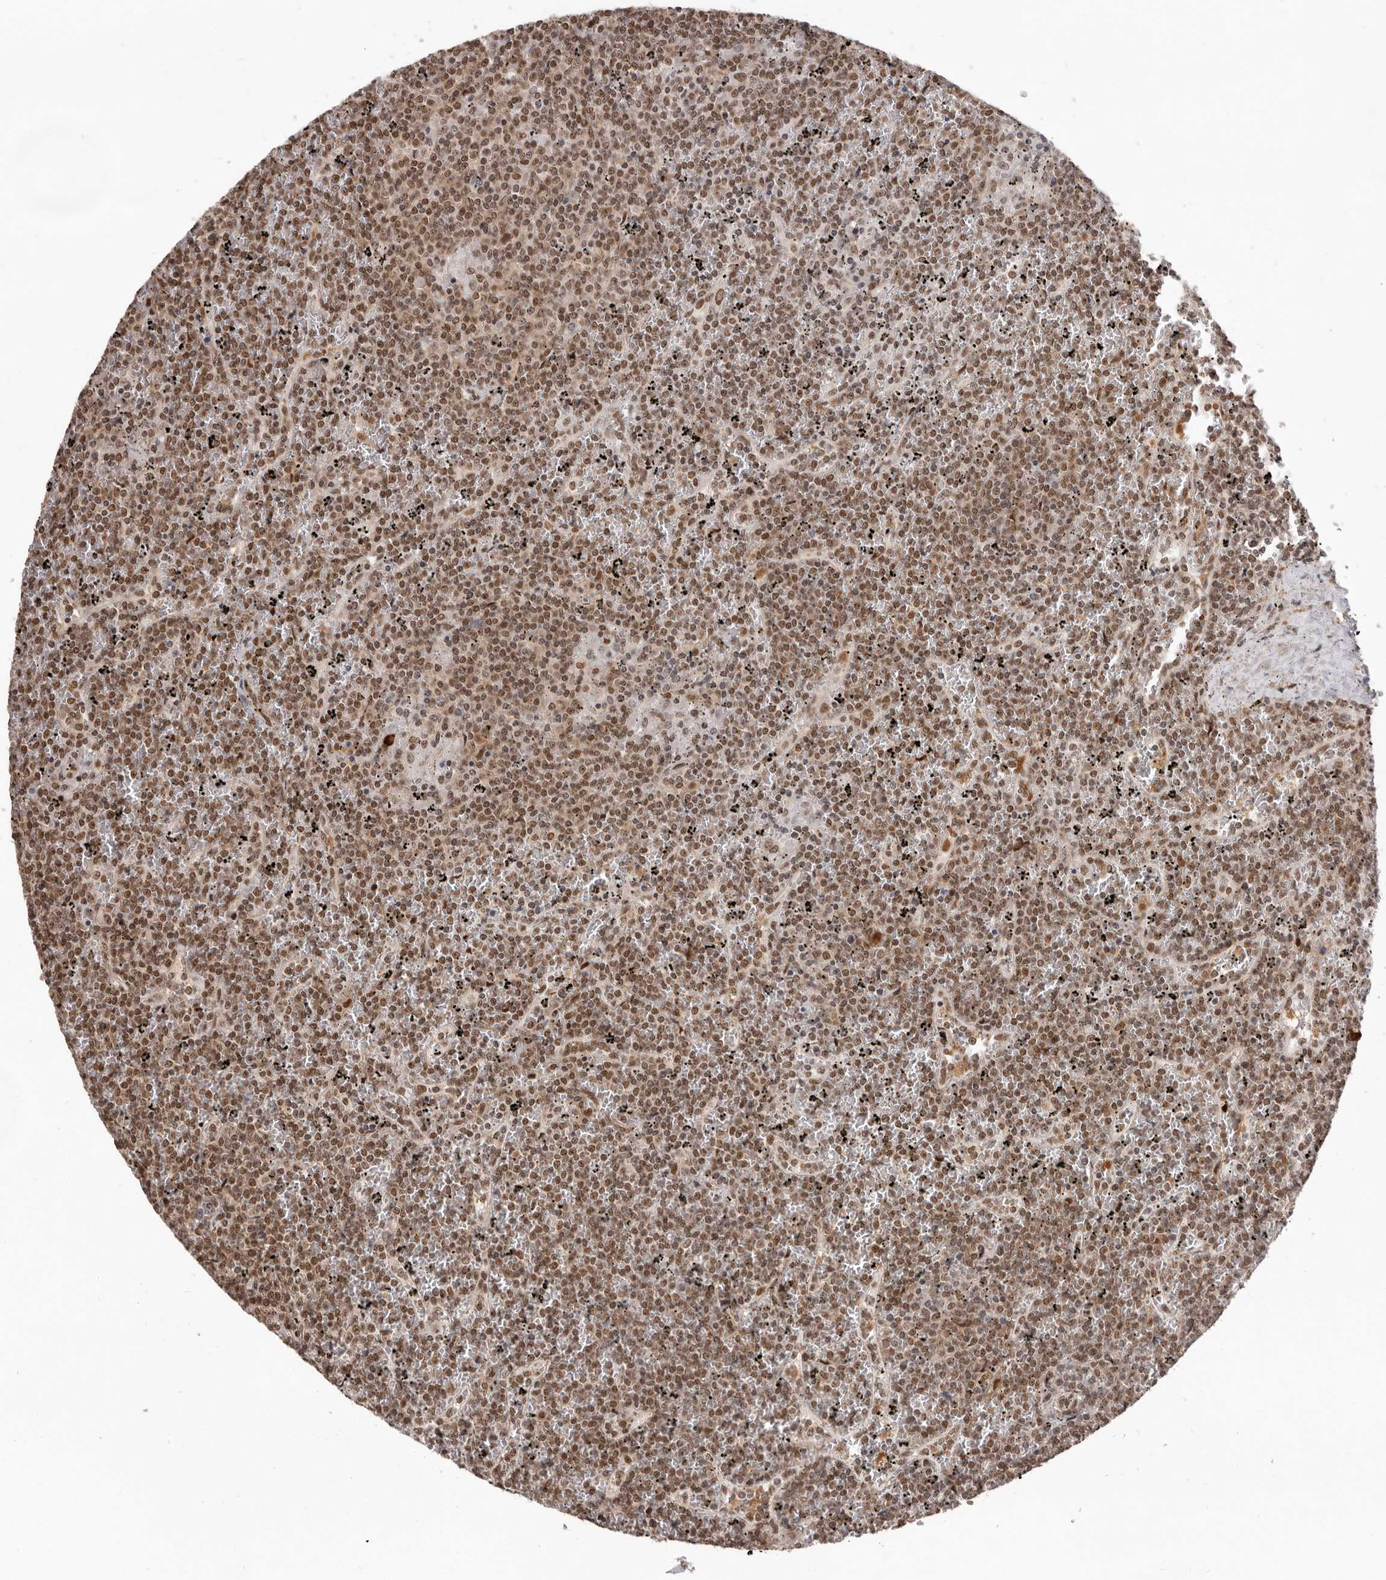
{"staining": {"intensity": "moderate", "quantity": ">75%", "location": "nuclear"}, "tissue": "lymphoma", "cell_type": "Tumor cells", "image_type": "cancer", "snomed": [{"axis": "morphology", "description": "Malignant lymphoma, non-Hodgkin's type, Low grade"}, {"axis": "topography", "description": "Spleen"}], "caption": "IHC staining of lymphoma, which reveals medium levels of moderate nuclear staining in approximately >75% of tumor cells indicating moderate nuclear protein expression. The staining was performed using DAB (brown) for protein detection and nuclei were counterstained in hematoxylin (blue).", "gene": "CHTOP", "patient": {"sex": "female", "age": 19}}